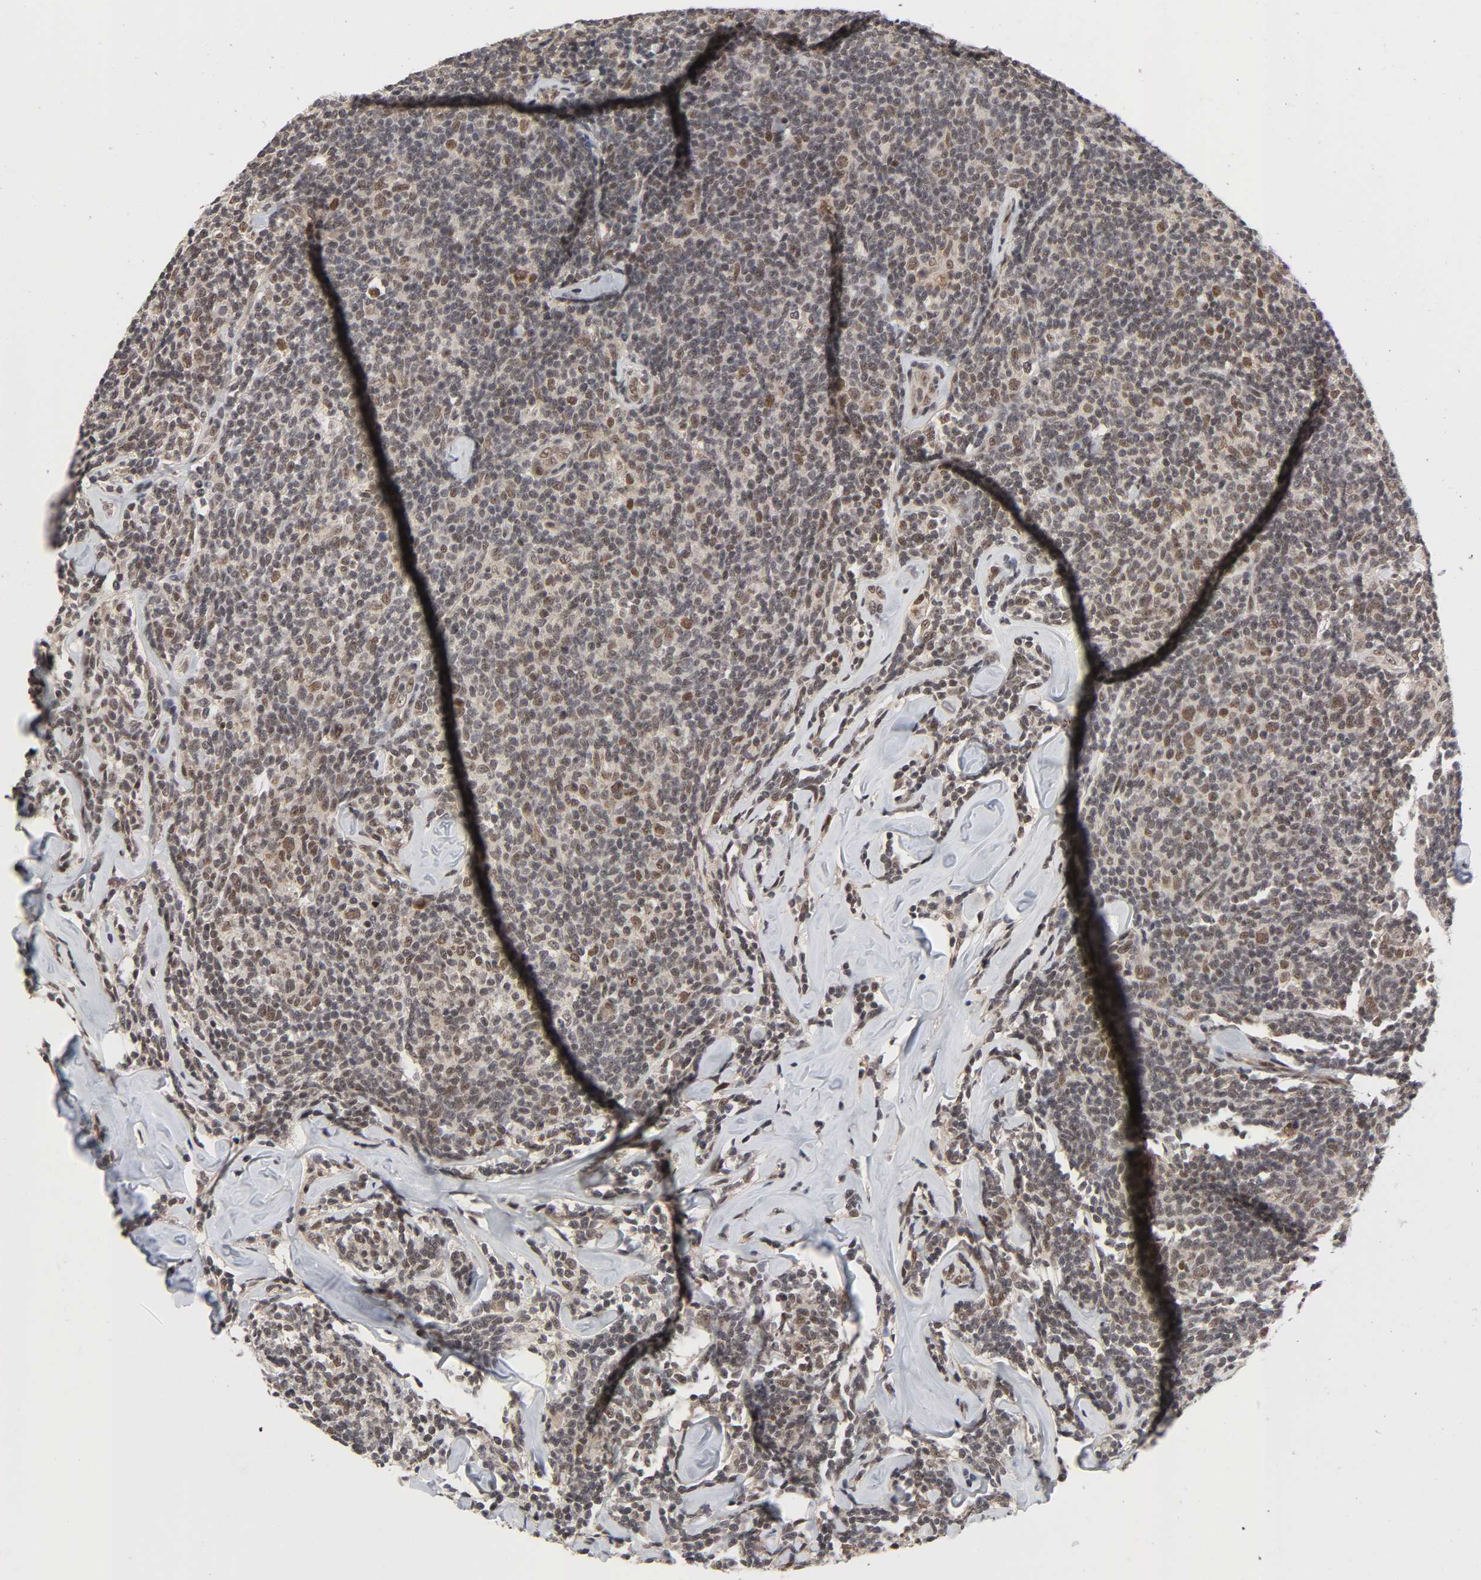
{"staining": {"intensity": "moderate", "quantity": ">75%", "location": "nuclear"}, "tissue": "lymphoma", "cell_type": "Tumor cells", "image_type": "cancer", "snomed": [{"axis": "morphology", "description": "Malignant lymphoma, non-Hodgkin's type, Low grade"}, {"axis": "topography", "description": "Lymph node"}], "caption": "Protein analysis of lymphoma tissue exhibits moderate nuclear expression in about >75% of tumor cells.", "gene": "ZKSCAN8", "patient": {"sex": "female", "age": 56}}